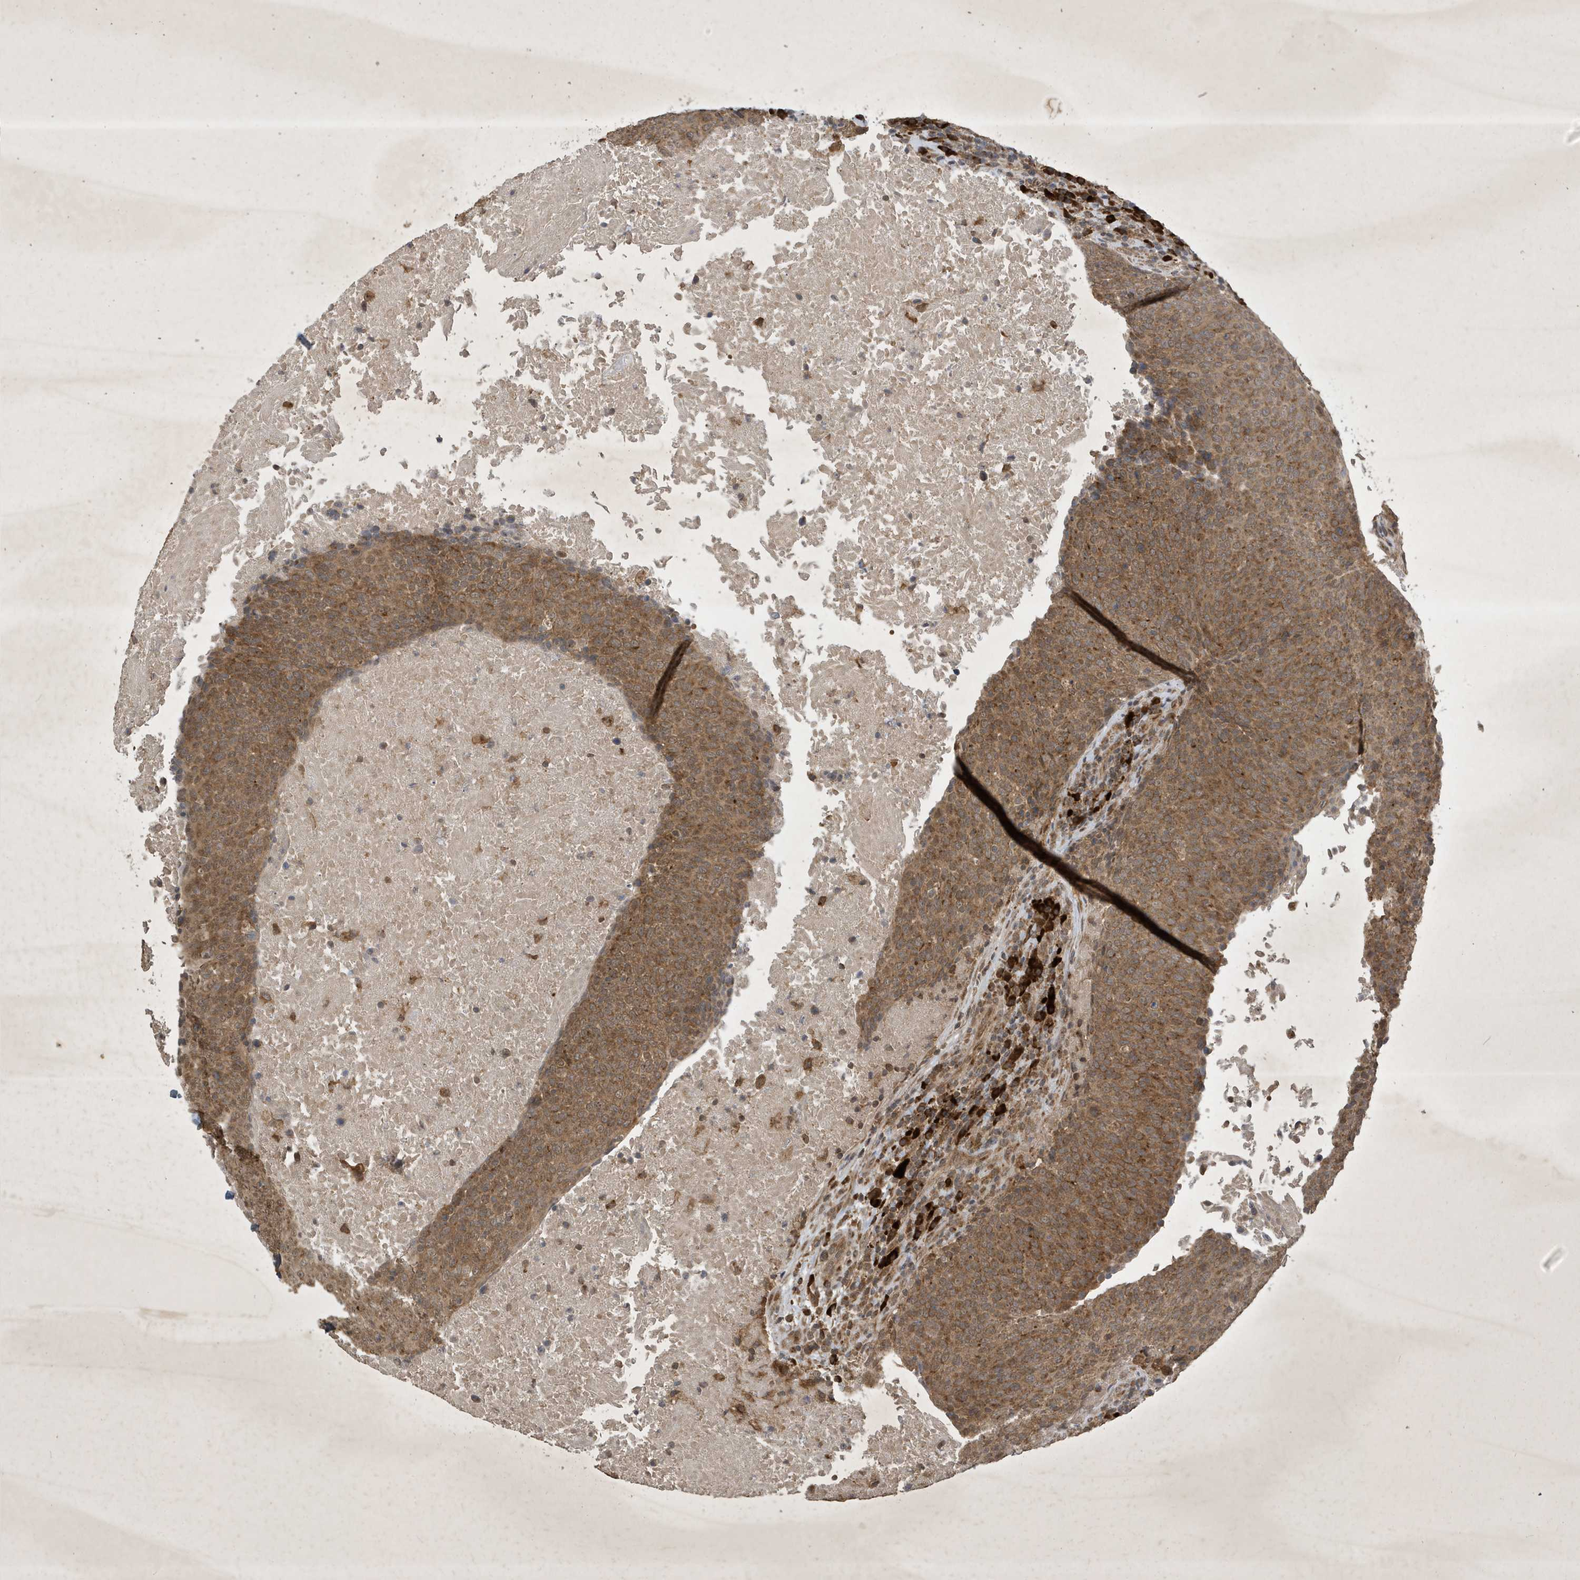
{"staining": {"intensity": "moderate", "quantity": ">75%", "location": "cytoplasmic/membranous"}, "tissue": "head and neck cancer", "cell_type": "Tumor cells", "image_type": "cancer", "snomed": [{"axis": "morphology", "description": "Squamous cell carcinoma, NOS"}, {"axis": "morphology", "description": "Squamous cell carcinoma, metastatic, NOS"}, {"axis": "topography", "description": "Lymph node"}, {"axis": "topography", "description": "Head-Neck"}], "caption": "Human metastatic squamous cell carcinoma (head and neck) stained with a protein marker reveals moderate staining in tumor cells.", "gene": "STX10", "patient": {"sex": "male", "age": 62}}